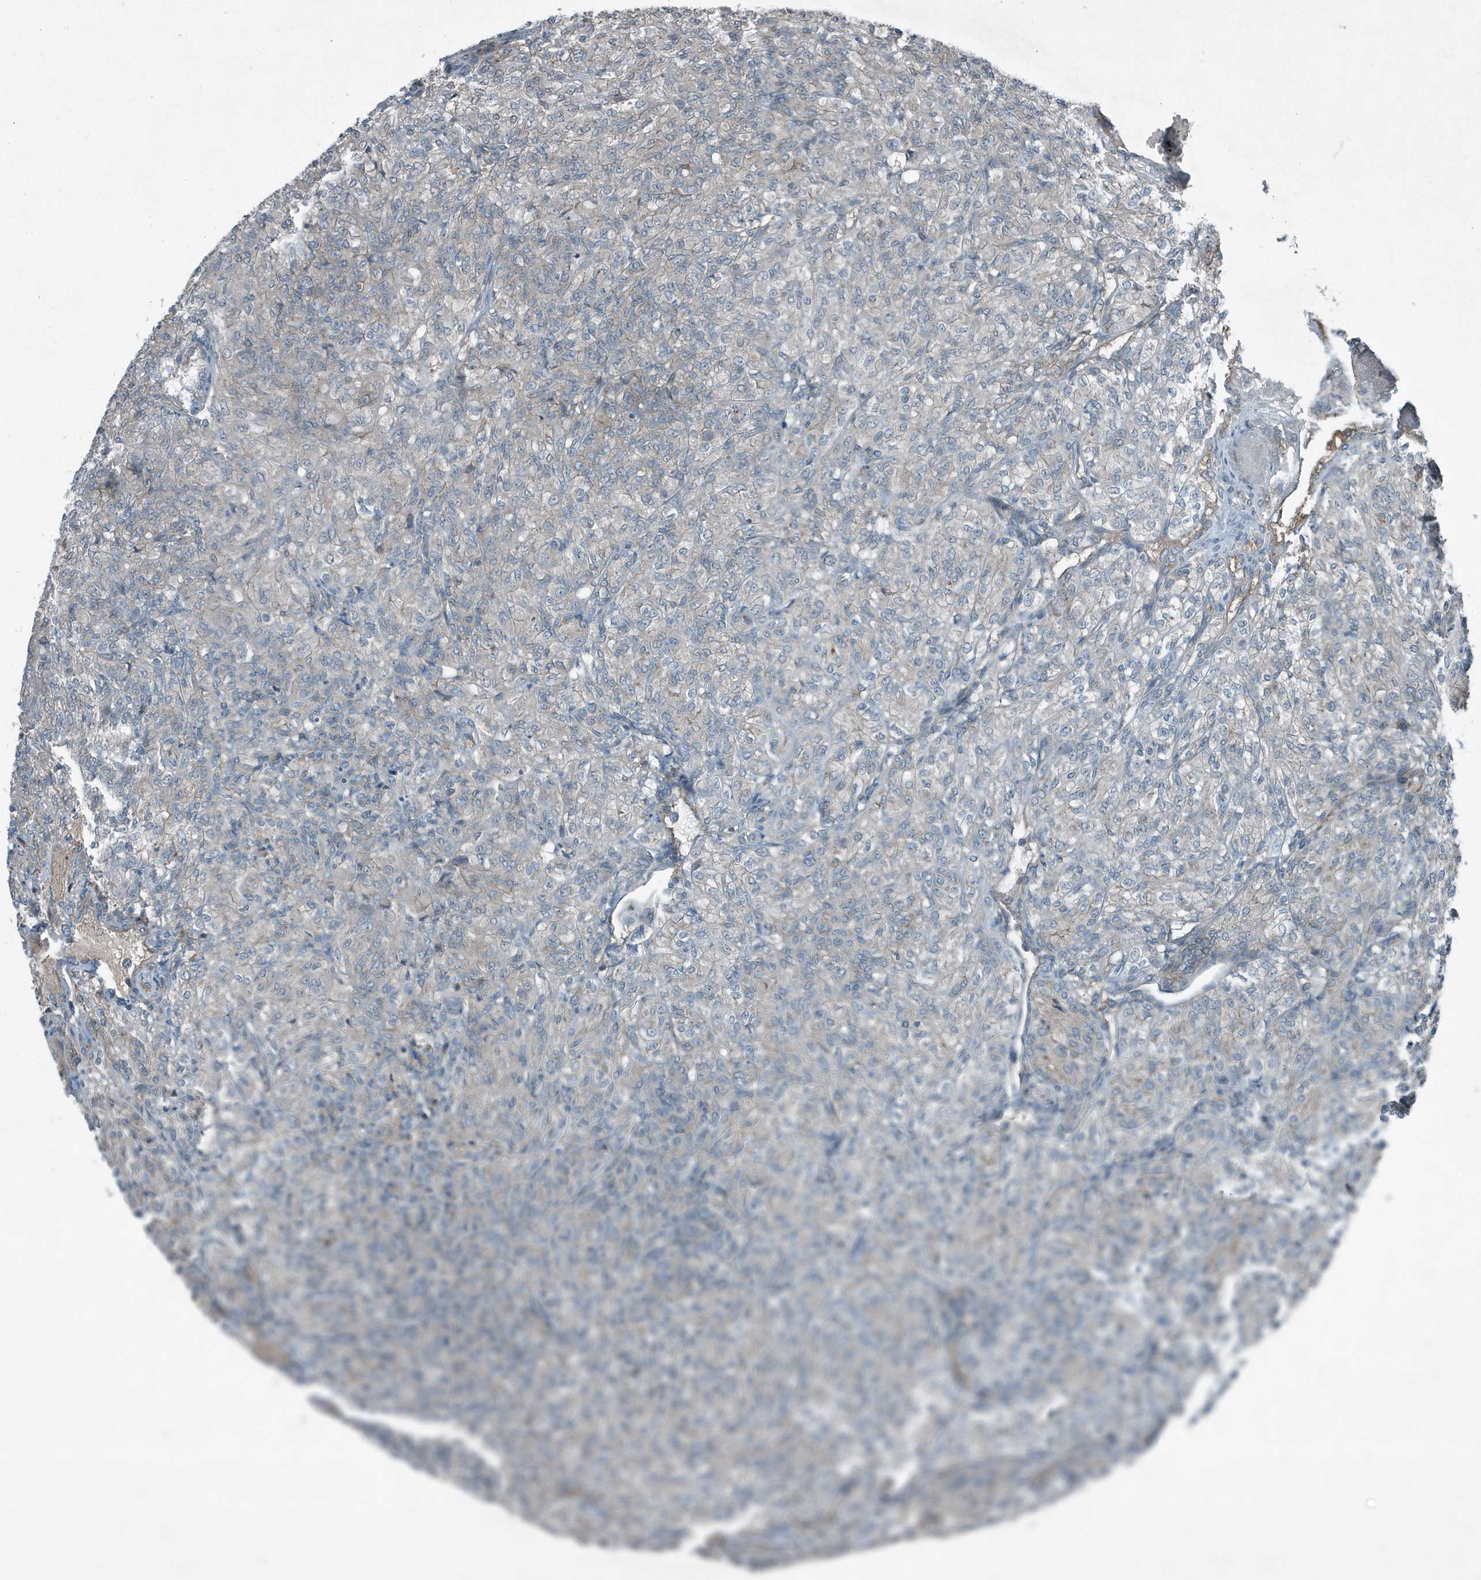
{"staining": {"intensity": "negative", "quantity": "none", "location": "none"}, "tissue": "renal cancer", "cell_type": "Tumor cells", "image_type": "cancer", "snomed": [{"axis": "morphology", "description": "Adenocarcinoma, NOS"}, {"axis": "topography", "description": "Kidney"}], "caption": "High magnification brightfield microscopy of renal cancer (adenocarcinoma) stained with DAB (3,3'-diaminobenzidine) (brown) and counterstained with hematoxylin (blue): tumor cells show no significant positivity.", "gene": "DAPP1", "patient": {"sex": "male", "age": 77}}